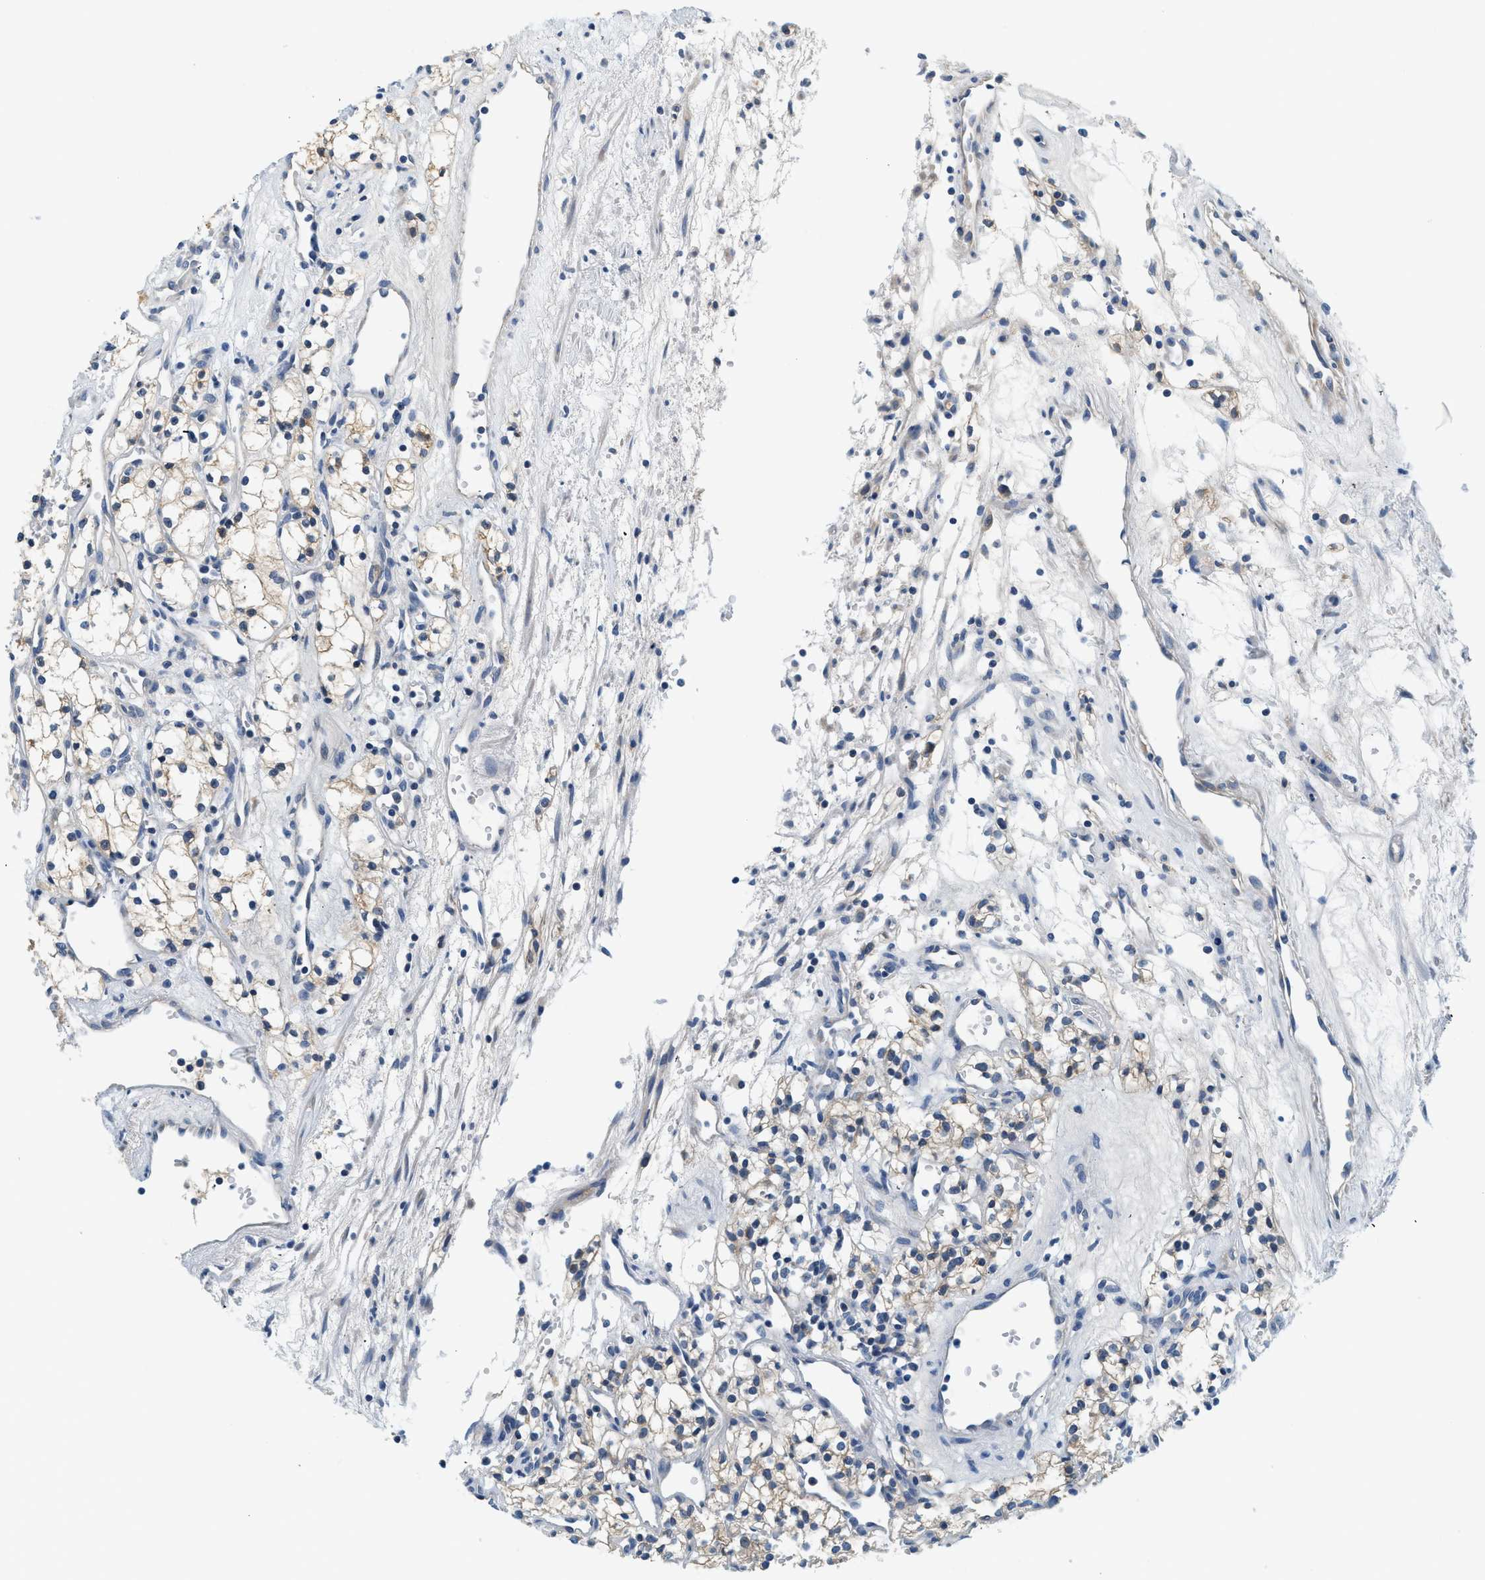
{"staining": {"intensity": "negative", "quantity": "none", "location": "none"}, "tissue": "renal cancer", "cell_type": "Tumor cells", "image_type": "cancer", "snomed": [{"axis": "morphology", "description": "Adenocarcinoma, NOS"}, {"axis": "topography", "description": "Kidney"}], "caption": "This is an IHC histopathology image of renal cancer. There is no staining in tumor cells.", "gene": "SLC35E1", "patient": {"sex": "male", "age": 59}}